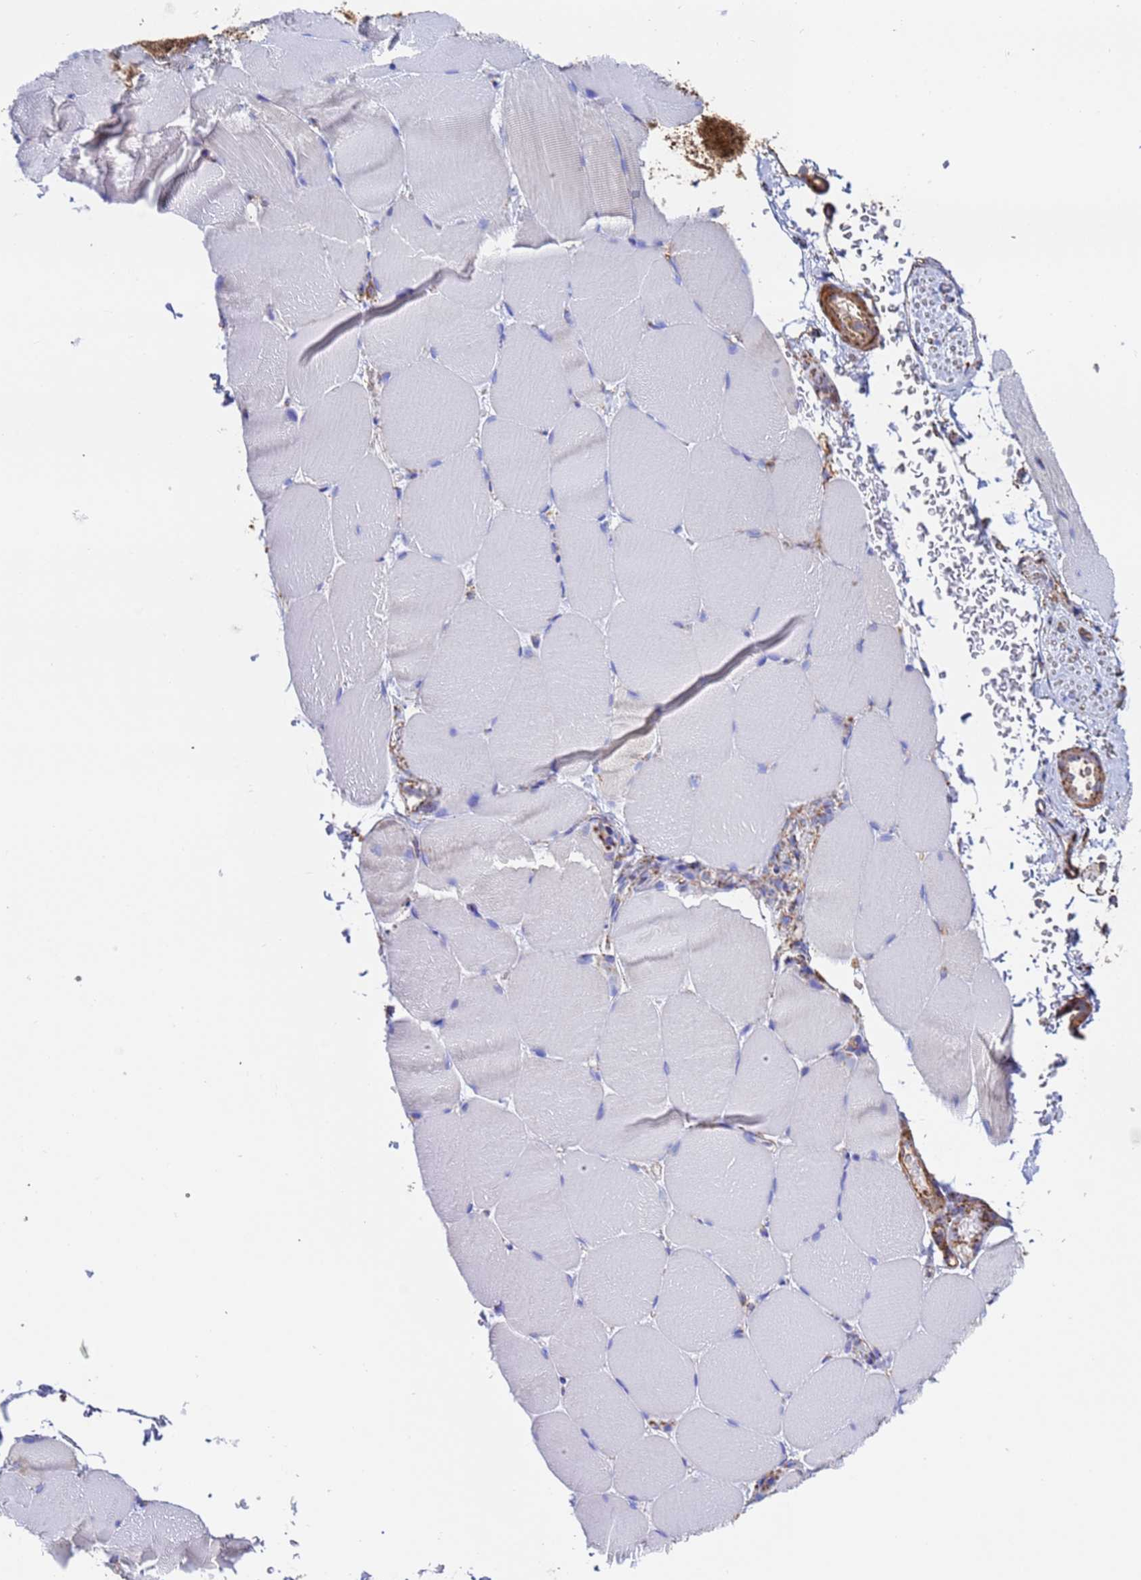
{"staining": {"intensity": "negative", "quantity": "none", "location": "none"}, "tissue": "skeletal muscle", "cell_type": "Myocytes", "image_type": "normal", "snomed": [{"axis": "morphology", "description": "Normal tissue, NOS"}, {"axis": "topography", "description": "Skeletal muscle"}, {"axis": "topography", "description": "Parathyroid gland"}], "caption": "Myocytes show no significant expression in unremarkable skeletal muscle. (DAB immunohistochemistry with hematoxylin counter stain).", "gene": "GLUD1", "patient": {"sex": "female", "age": 37}}